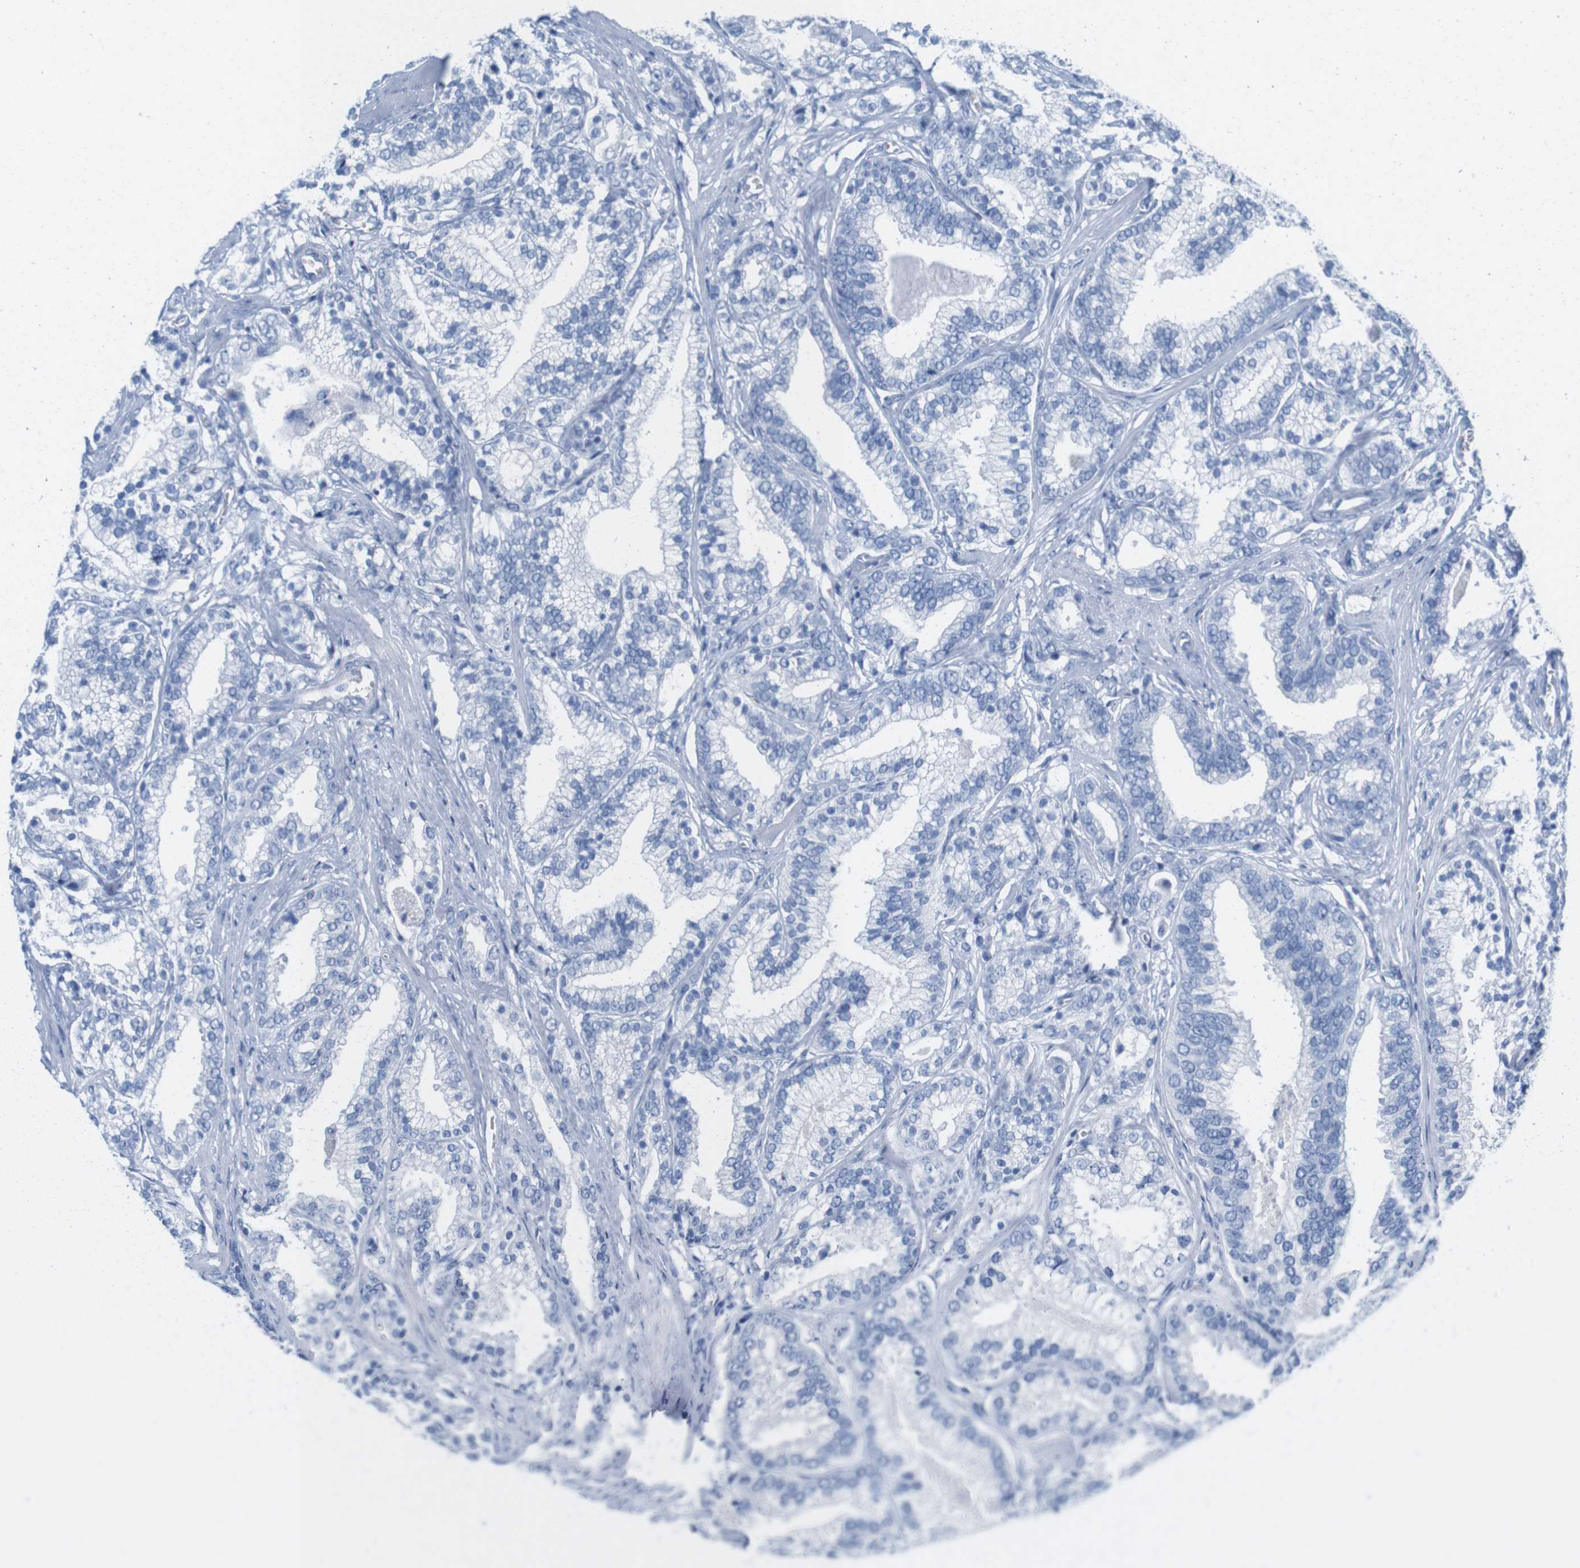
{"staining": {"intensity": "negative", "quantity": "none", "location": "none"}, "tissue": "prostate cancer", "cell_type": "Tumor cells", "image_type": "cancer", "snomed": [{"axis": "morphology", "description": "Adenocarcinoma, Low grade"}, {"axis": "topography", "description": "Prostate"}], "caption": "Tumor cells show no significant staining in prostate cancer (adenocarcinoma (low-grade)). Nuclei are stained in blue.", "gene": "IGSF8", "patient": {"sex": "male", "age": 59}}